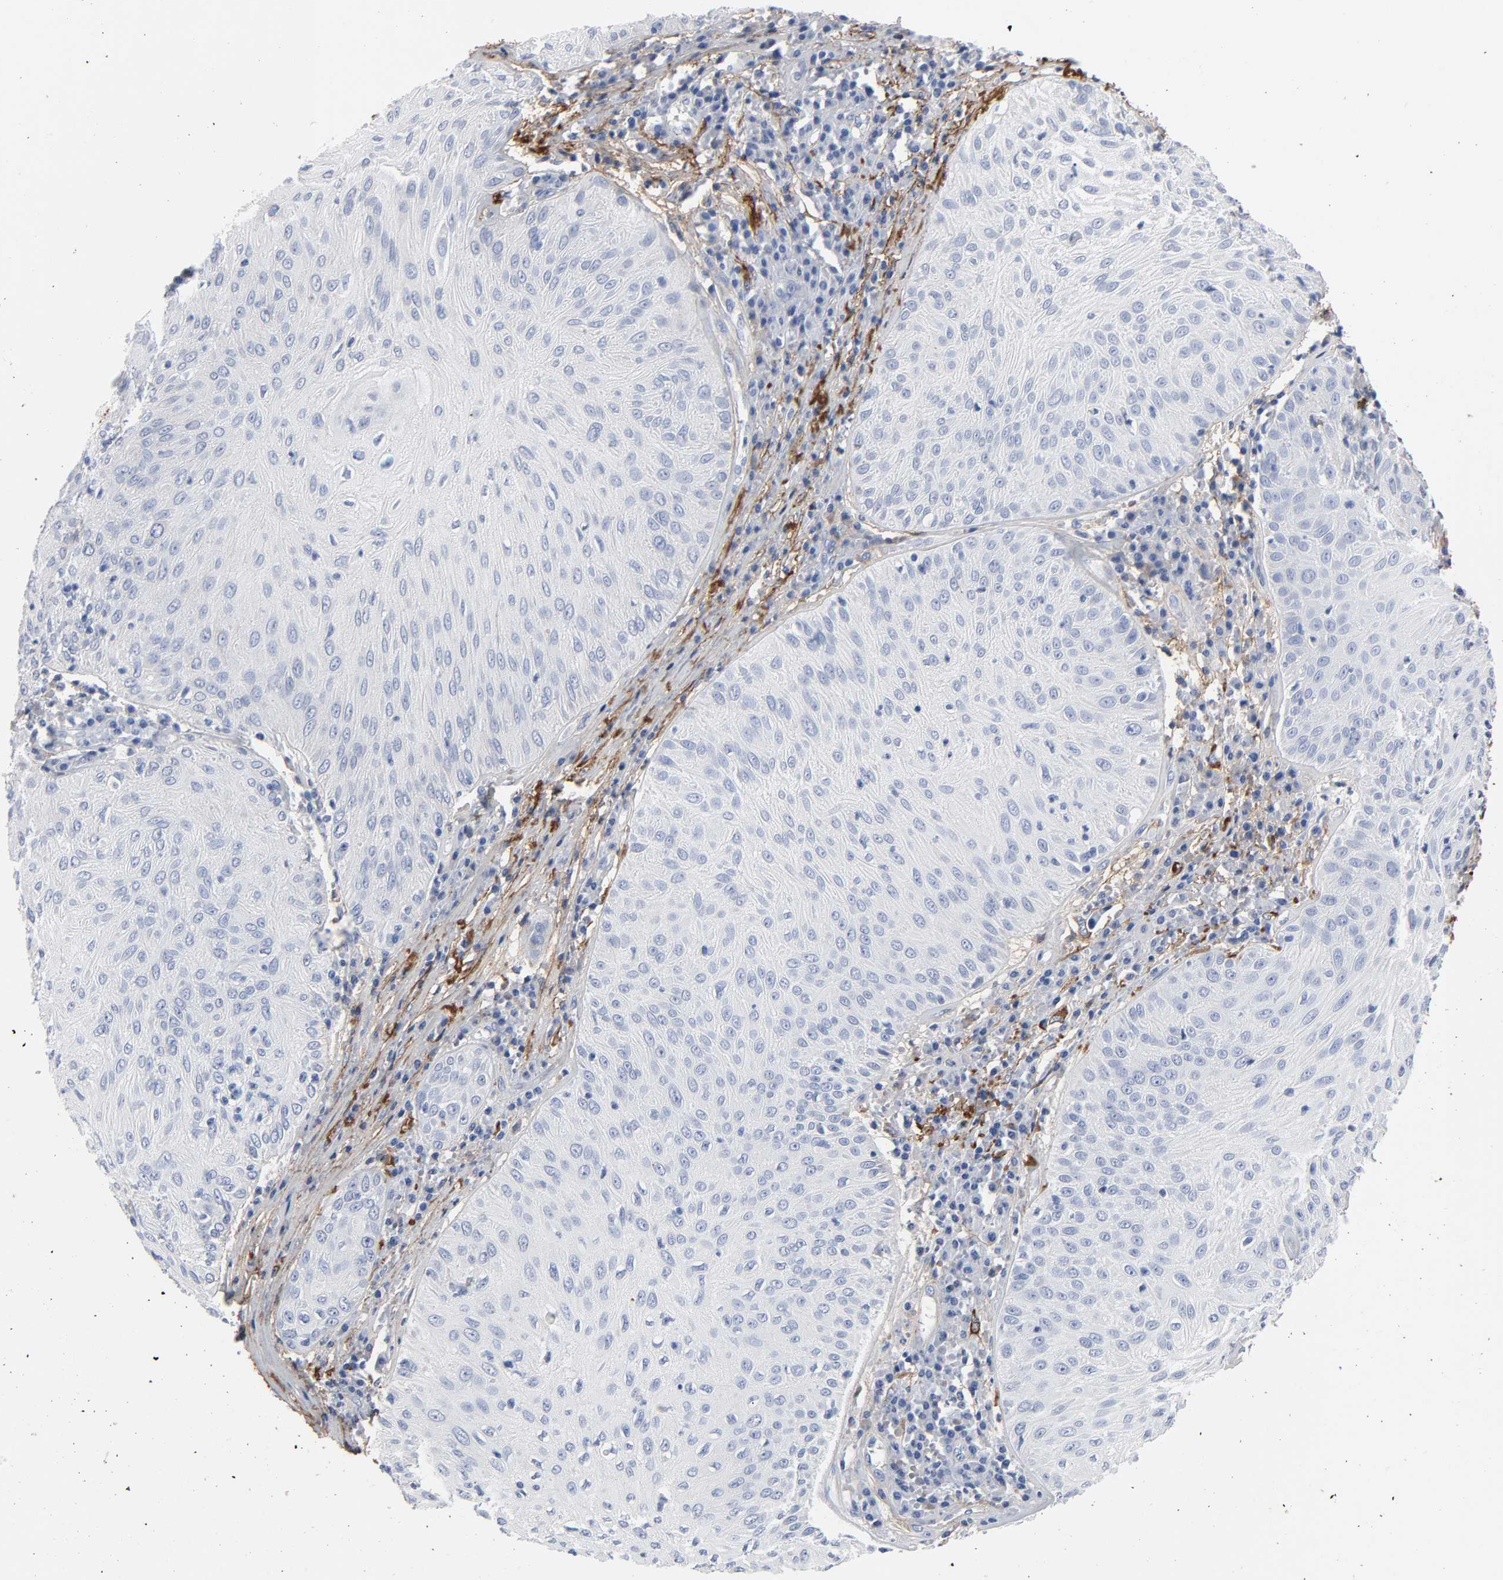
{"staining": {"intensity": "negative", "quantity": "none", "location": "none"}, "tissue": "skin cancer", "cell_type": "Tumor cells", "image_type": "cancer", "snomed": [{"axis": "morphology", "description": "Squamous cell carcinoma, NOS"}, {"axis": "topography", "description": "Skin"}], "caption": "Tumor cells show no significant protein staining in skin cancer.", "gene": "FBLN1", "patient": {"sex": "male", "age": 65}}